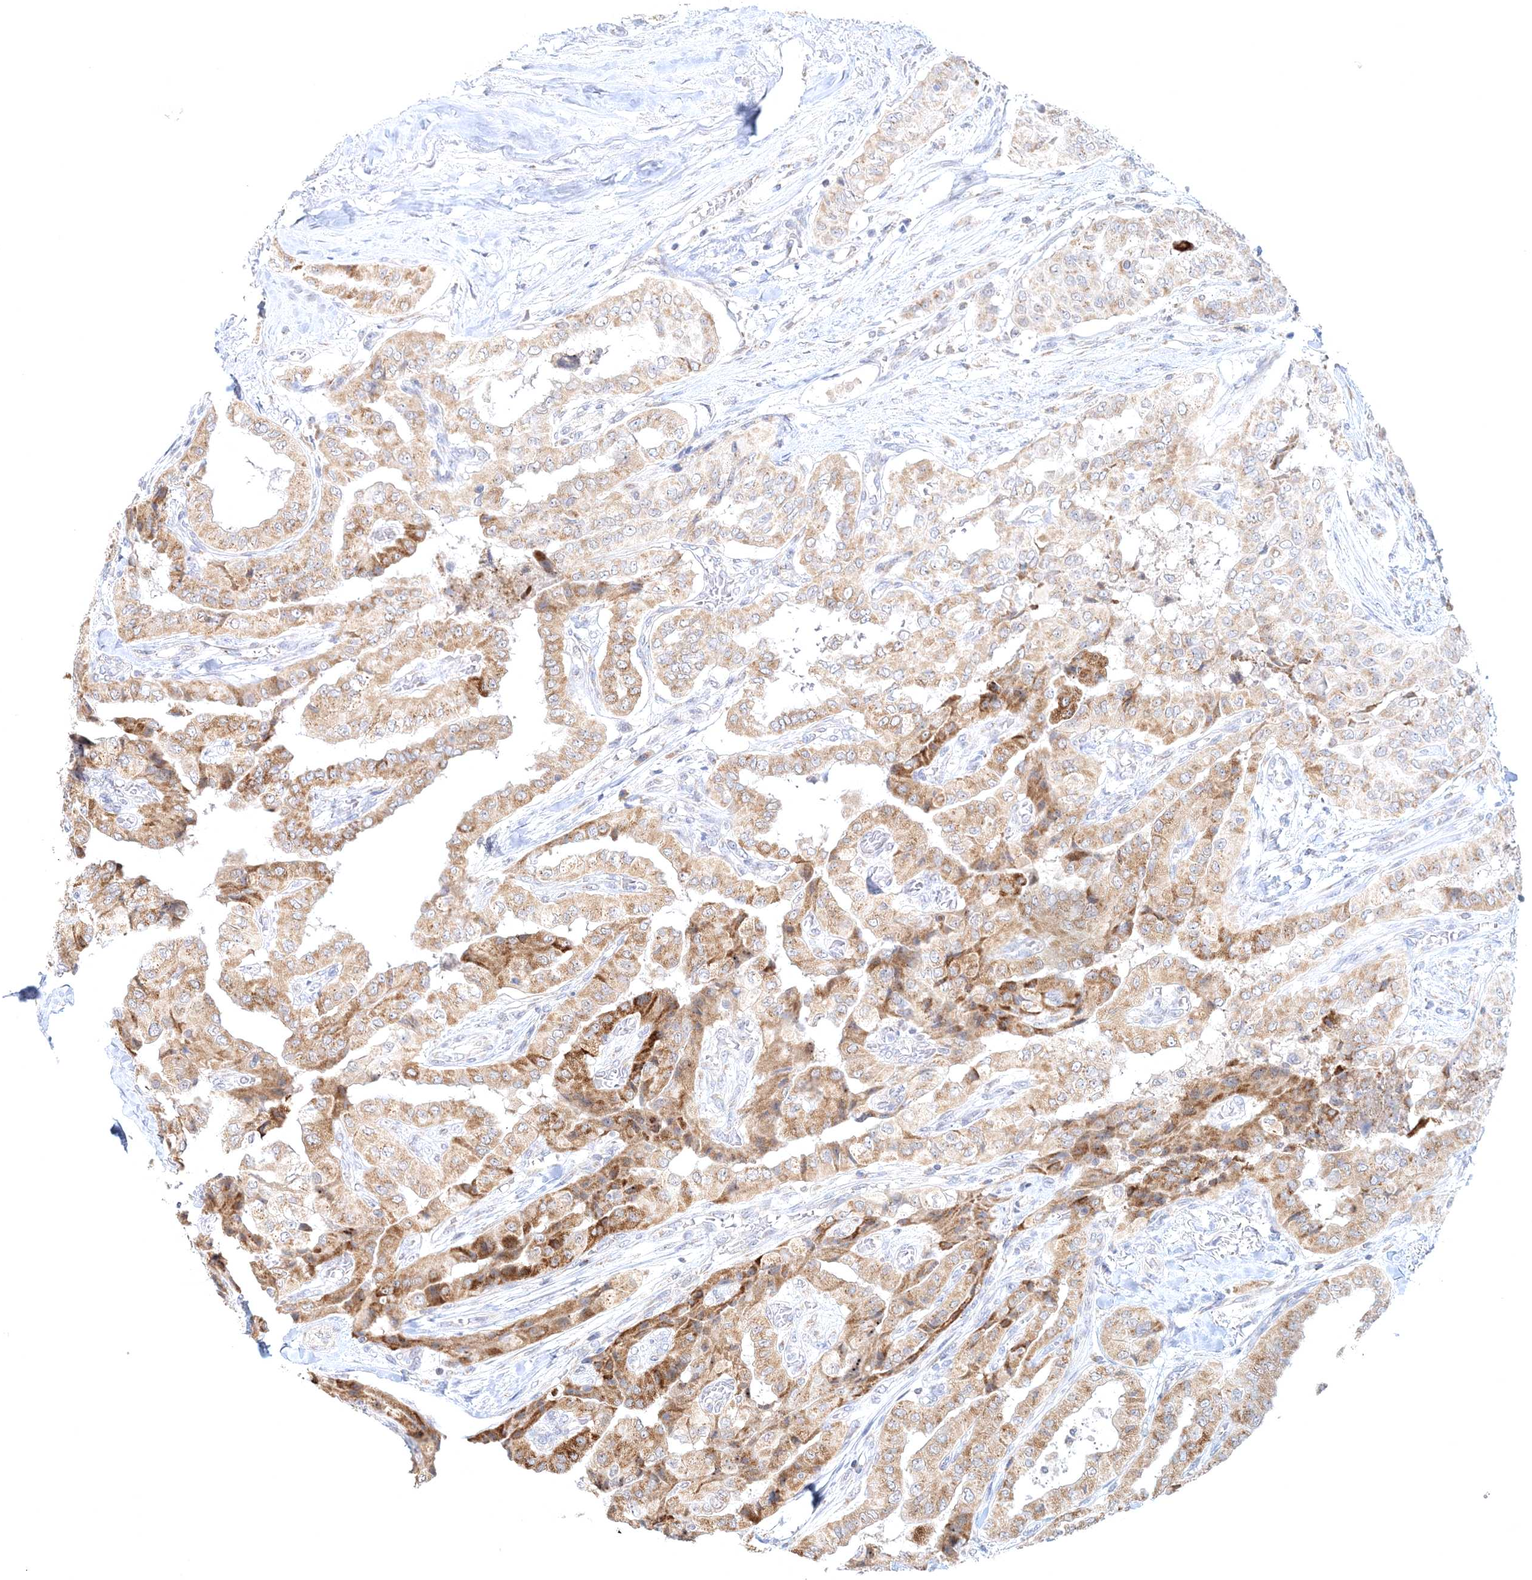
{"staining": {"intensity": "moderate", "quantity": ">75%", "location": "cytoplasmic/membranous"}, "tissue": "thyroid cancer", "cell_type": "Tumor cells", "image_type": "cancer", "snomed": [{"axis": "morphology", "description": "Papillary adenocarcinoma, NOS"}, {"axis": "topography", "description": "Thyroid gland"}], "caption": "Thyroid cancer (papillary adenocarcinoma) tissue displays moderate cytoplasmic/membranous positivity in about >75% of tumor cells, visualized by immunohistochemistry.", "gene": "RNF150", "patient": {"sex": "female", "age": 59}}